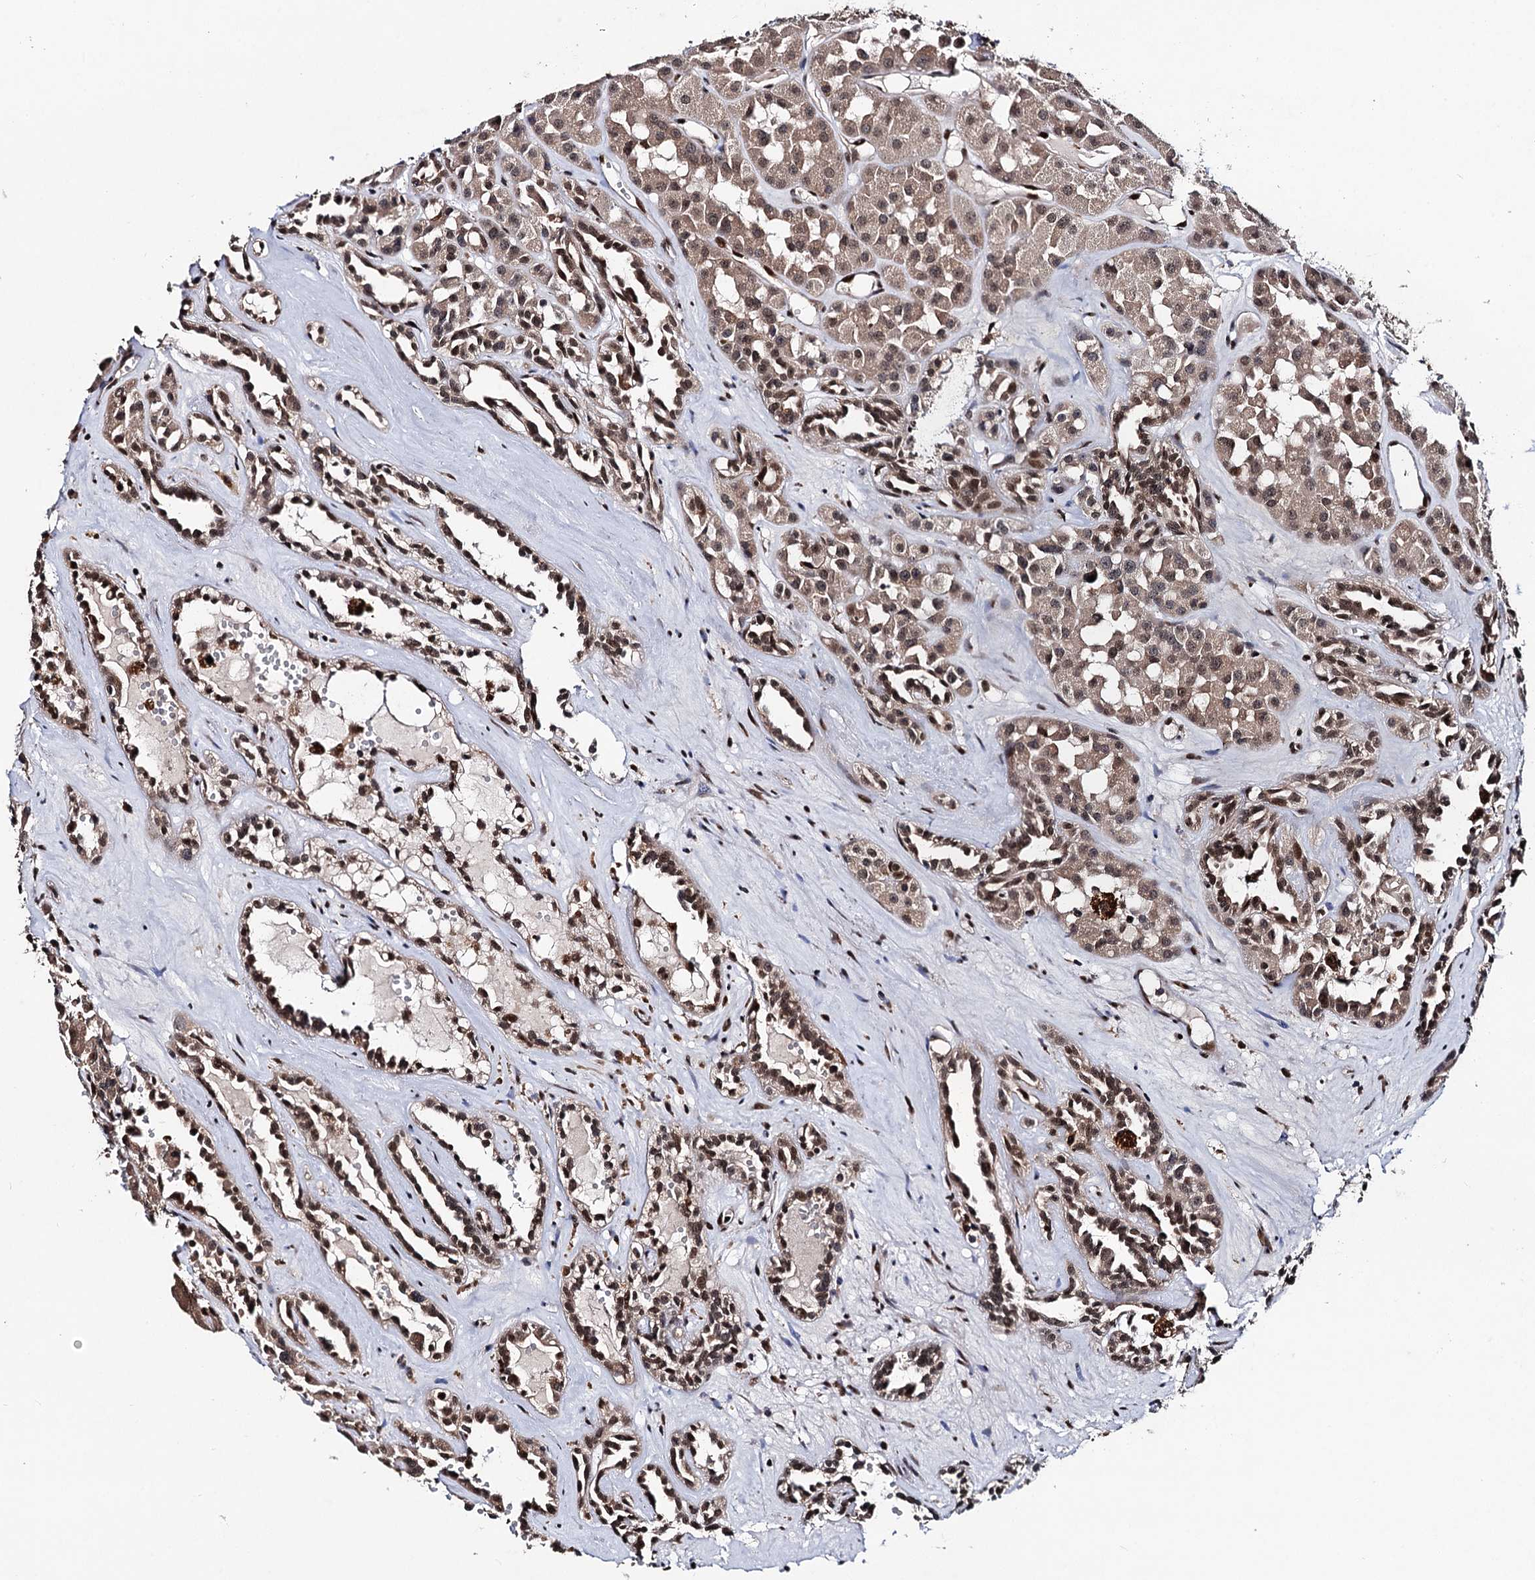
{"staining": {"intensity": "moderate", "quantity": ">75%", "location": "cytoplasmic/membranous,nuclear"}, "tissue": "renal cancer", "cell_type": "Tumor cells", "image_type": "cancer", "snomed": [{"axis": "morphology", "description": "Carcinoma, NOS"}, {"axis": "topography", "description": "Kidney"}], "caption": "Renal cancer stained with DAB (3,3'-diaminobenzidine) IHC reveals medium levels of moderate cytoplasmic/membranous and nuclear expression in approximately >75% of tumor cells. Immunohistochemistry (ihc) stains the protein in brown and the nuclei are stained blue.", "gene": "MESD", "patient": {"sex": "female", "age": 75}}